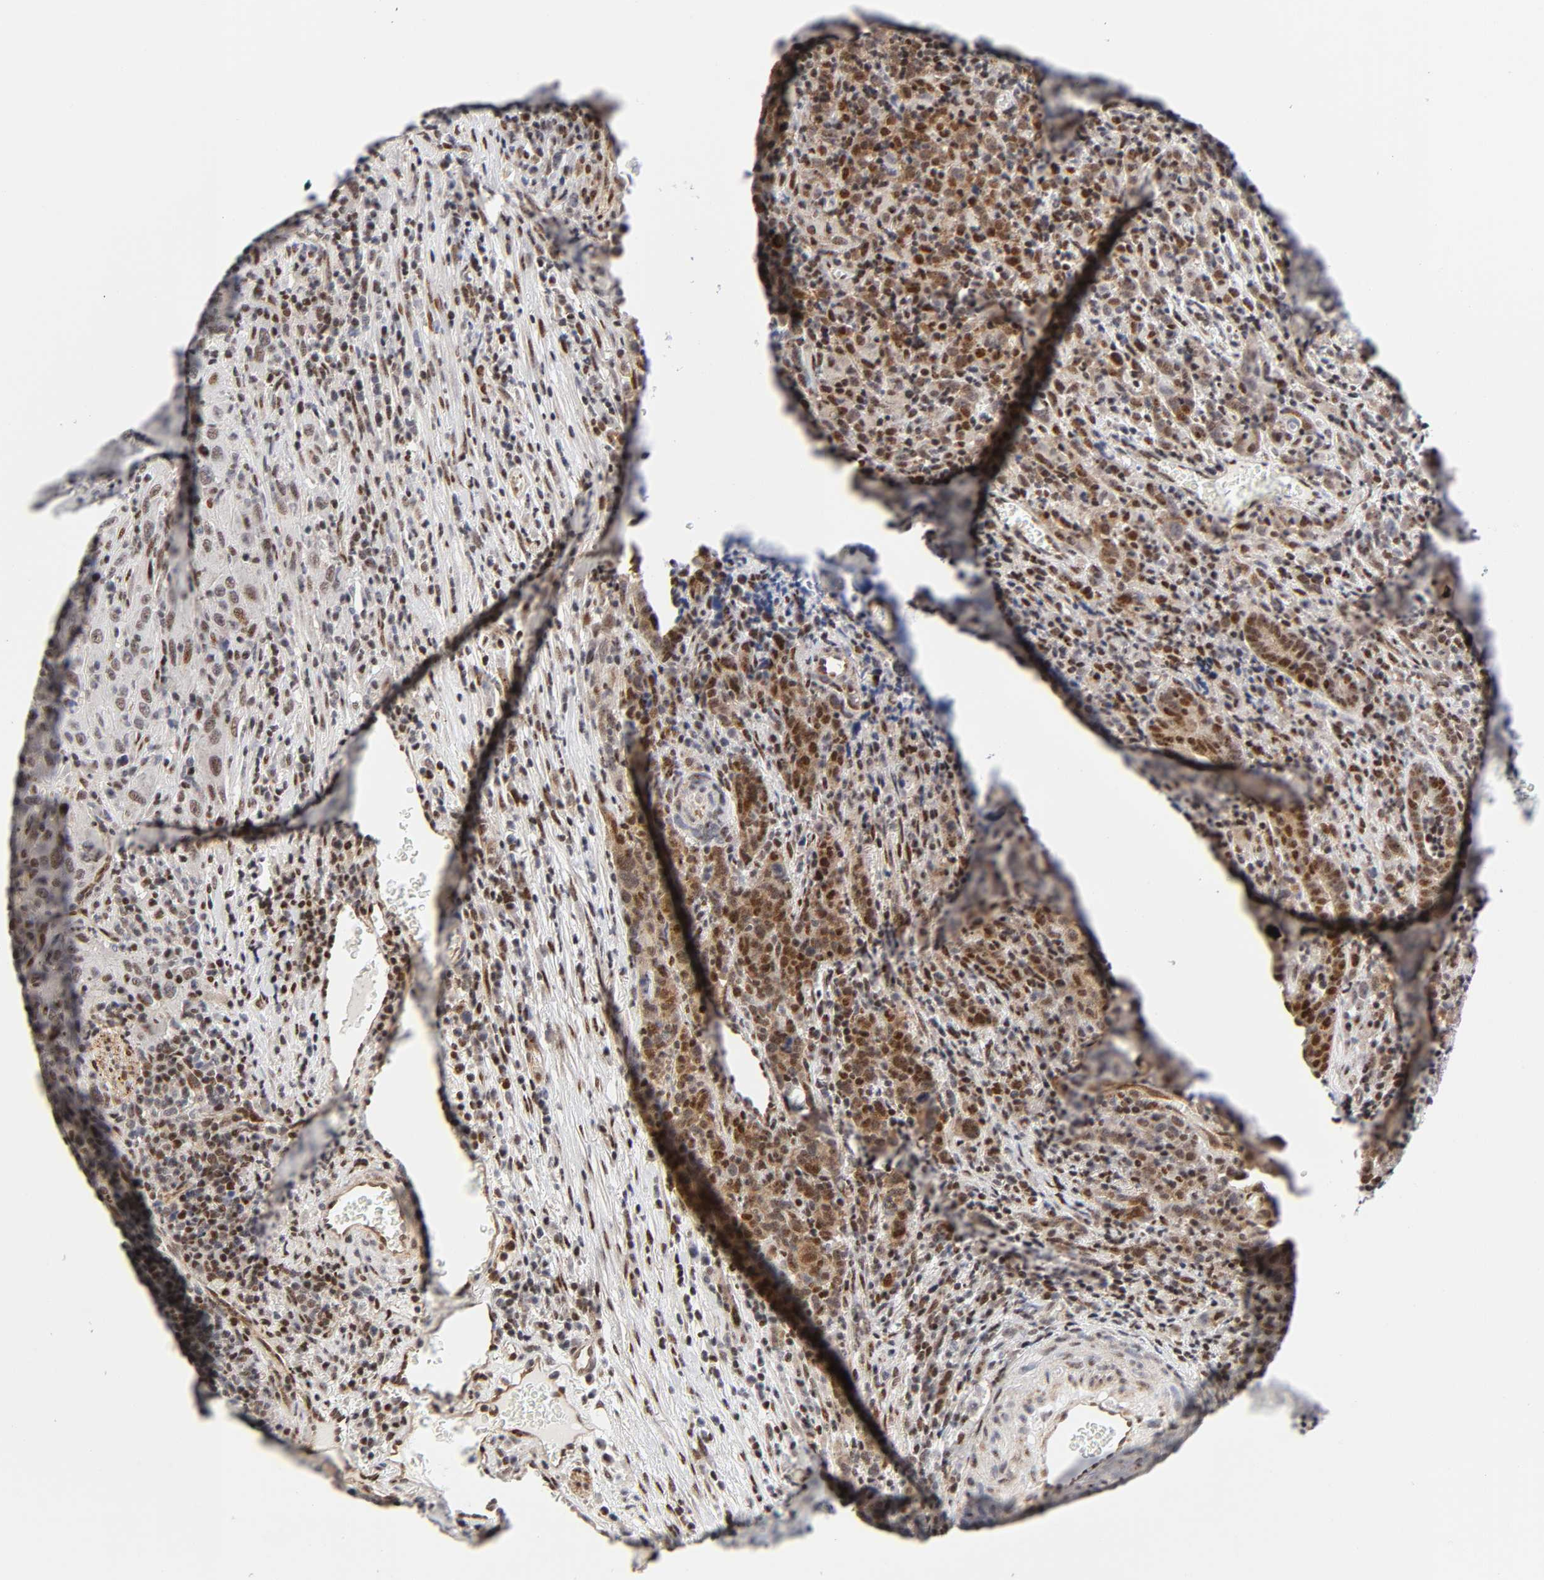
{"staining": {"intensity": "strong", "quantity": "25%-75%", "location": "cytoplasmic/membranous,nuclear"}, "tissue": "urothelial cancer", "cell_type": "Tumor cells", "image_type": "cancer", "snomed": [{"axis": "morphology", "description": "Urothelial carcinoma, High grade"}, {"axis": "topography", "description": "Urinary bladder"}], "caption": "A brown stain labels strong cytoplasmic/membranous and nuclear positivity of a protein in urothelial cancer tumor cells.", "gene": "STK38", "patient": {"sex": "male", "age": 61}}